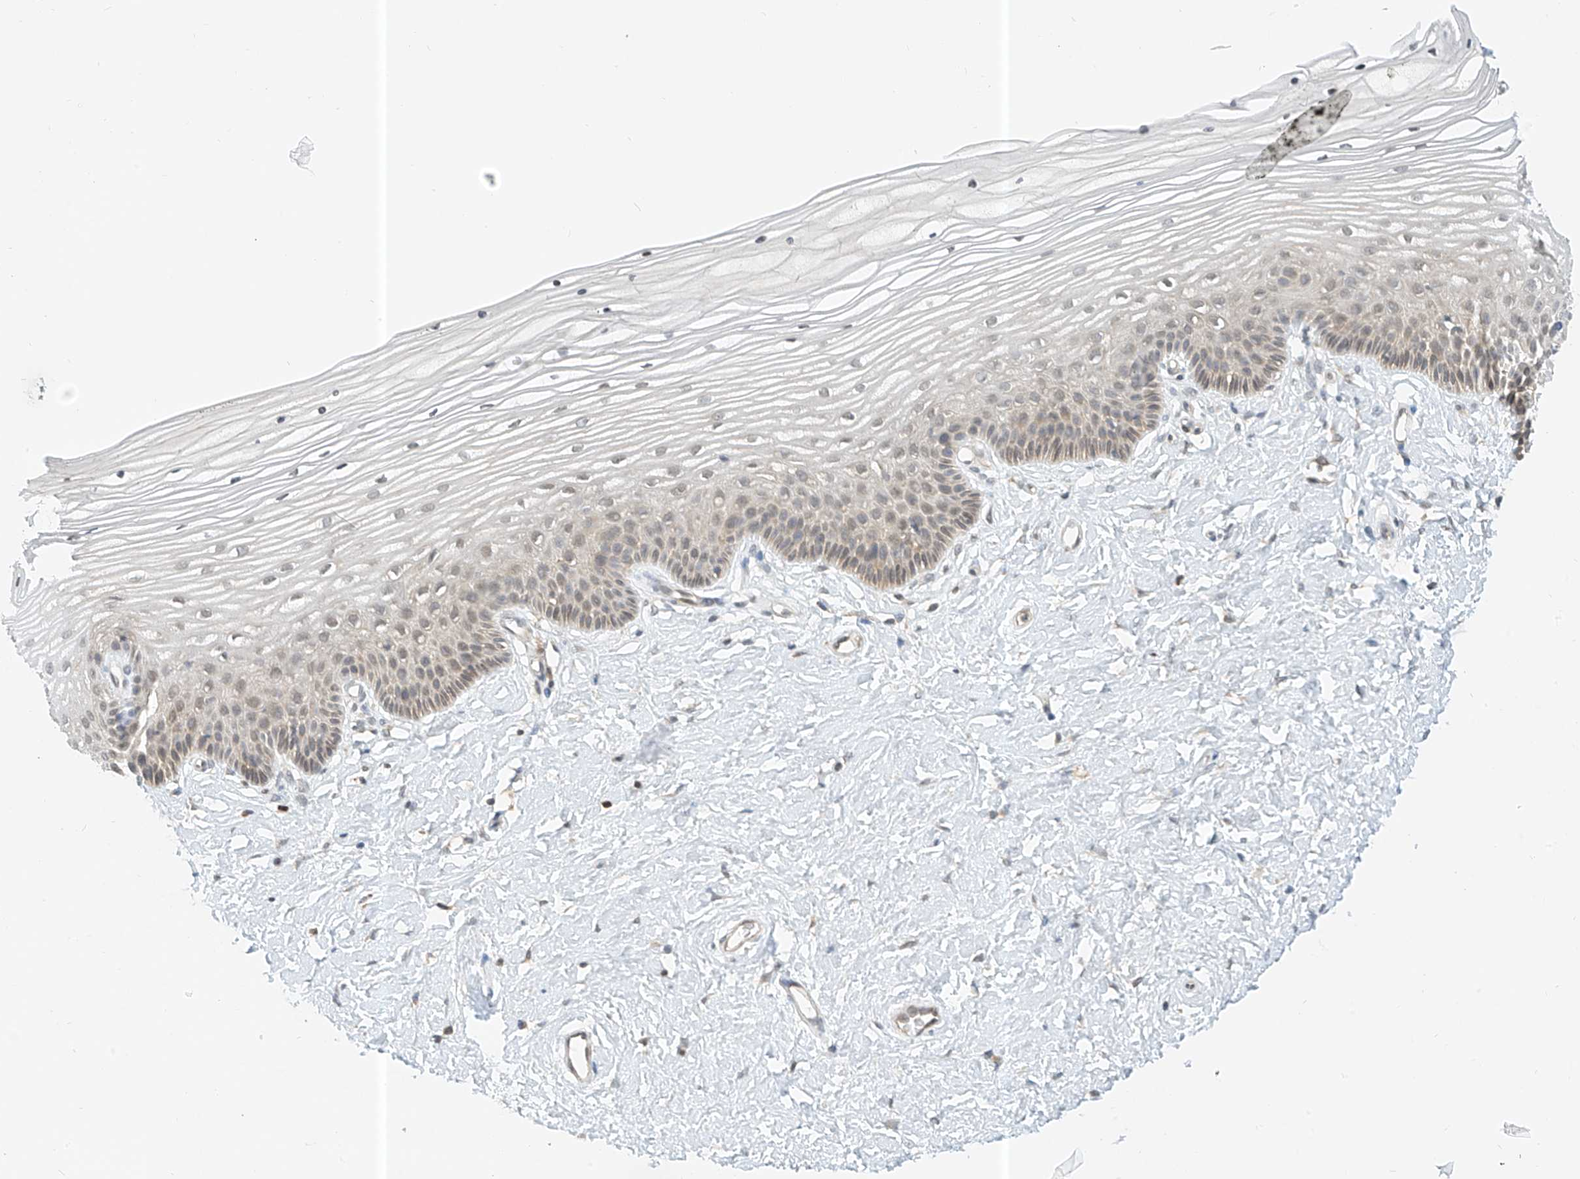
{"staining": {"intensity": "weak", "quantity": "25%-75%", "location": "cytoplasmic/membranous"}, "tissue": "vagina", "cell_type": "Squamous epithelial cells", "image_type": "normal", "snomed": [{"axis": "morphology", "description": "Normal tissue, NOS"}, {"axis": "topography", "description": "Vagina"}, {"axis": "topography", "description": "Cervix"}], "caption": "Brown immunohistochemical staining in benign human vagina exhibits weak cytoplasmic/membranous positivity in approximately 25%-75% of squamous epithelial cells.", "gene": "PPA2", "patient": {"sex": "female", "age": 40}}